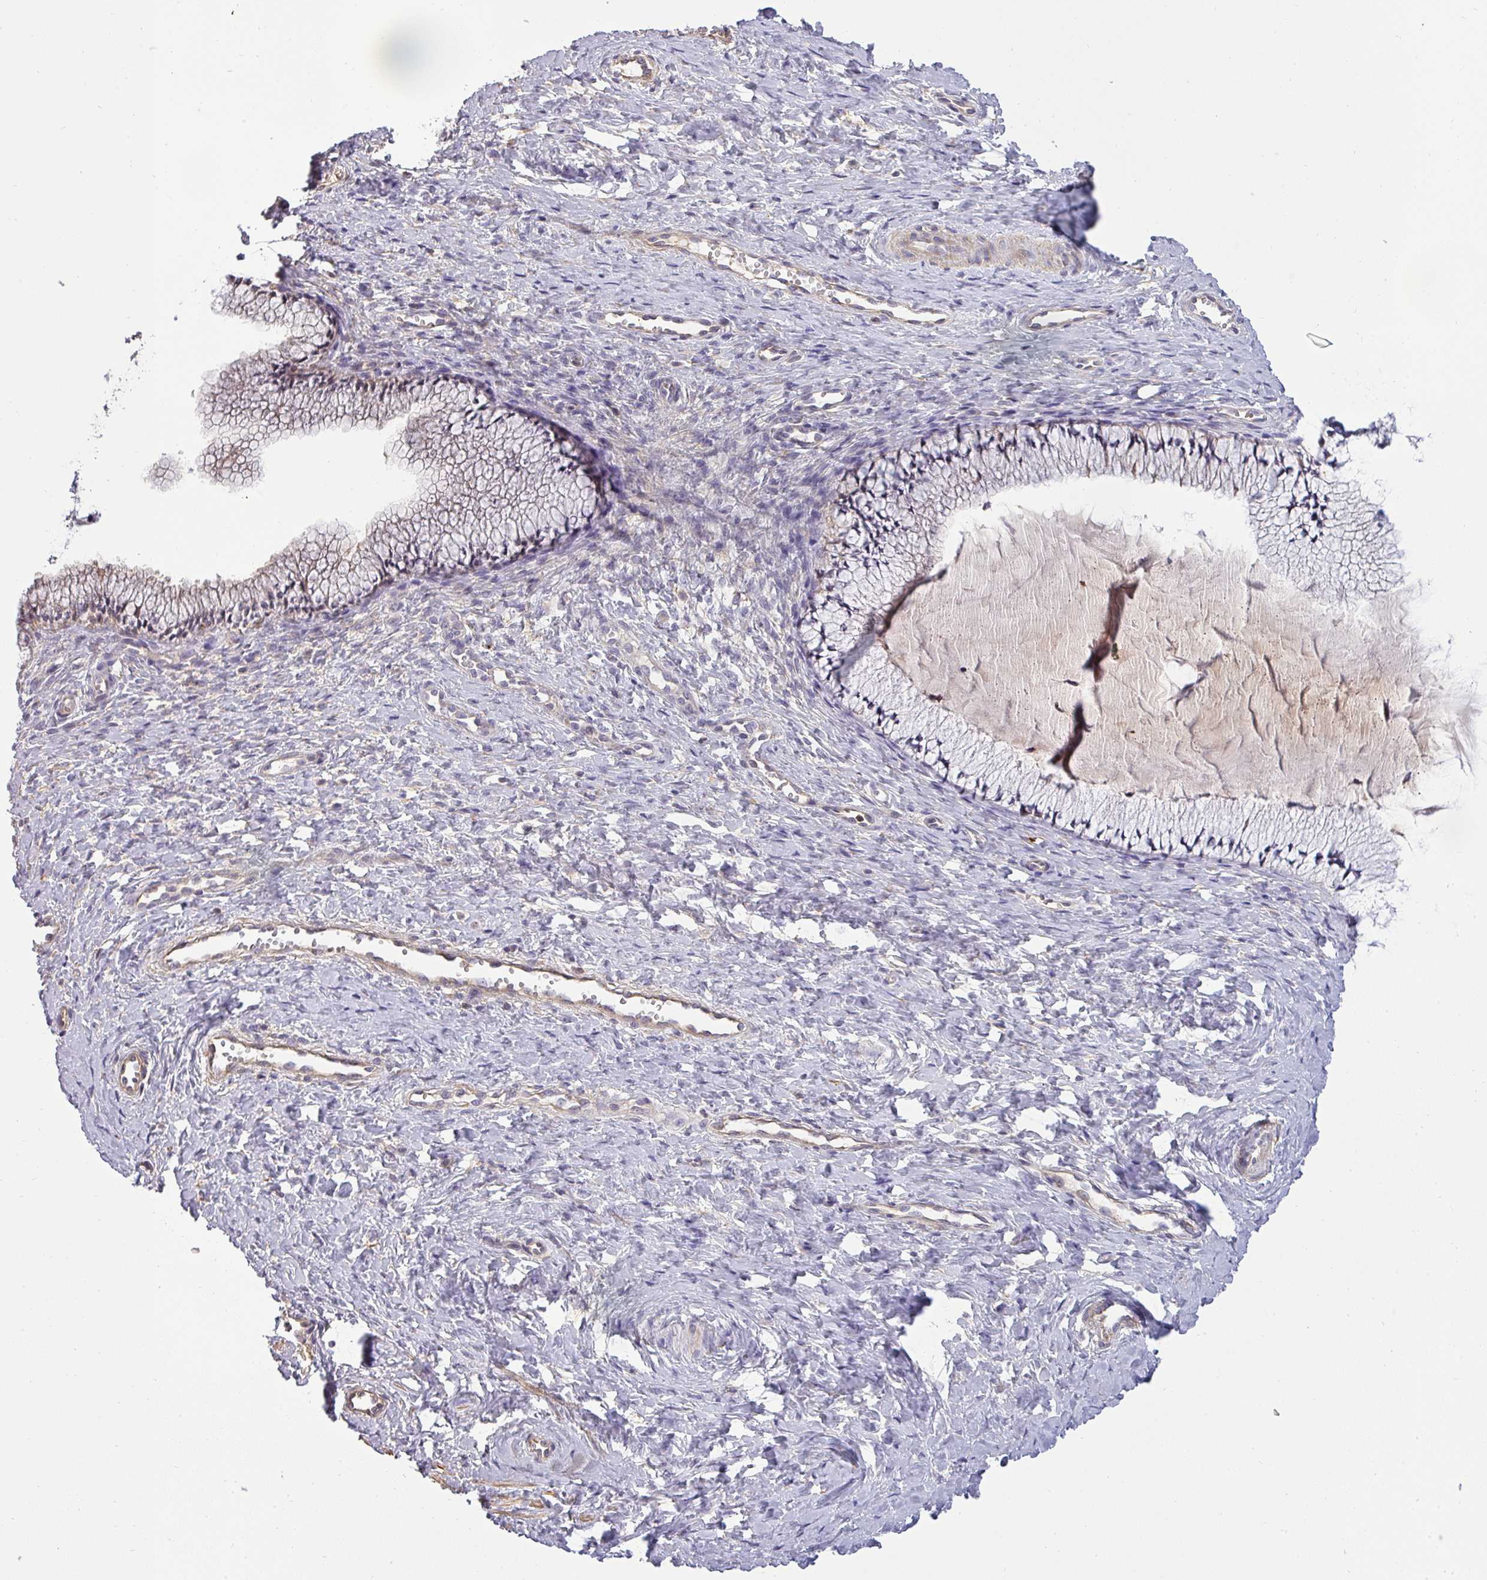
{"staining": {"intensity": "weak", "quantity": "25%-75%", "location": "cytoplasmic/membranous"}, "tissue": "cervix", "cell_type": "Glandular cells", "image_type": "normal", "snomed": [{"axis": "morphology", "description": "Normal tissue, NOS"}, {"axis": "topography", "description": "Cervix"}], "caption": "Immunohistochemical staining of normal human cervix displays weak cytoplasmic/membranous protein positivity in approximately 25%-75% of glandular cells.", "gene": "ZNF835", "patient": {"sex": "female", "age": 36}}